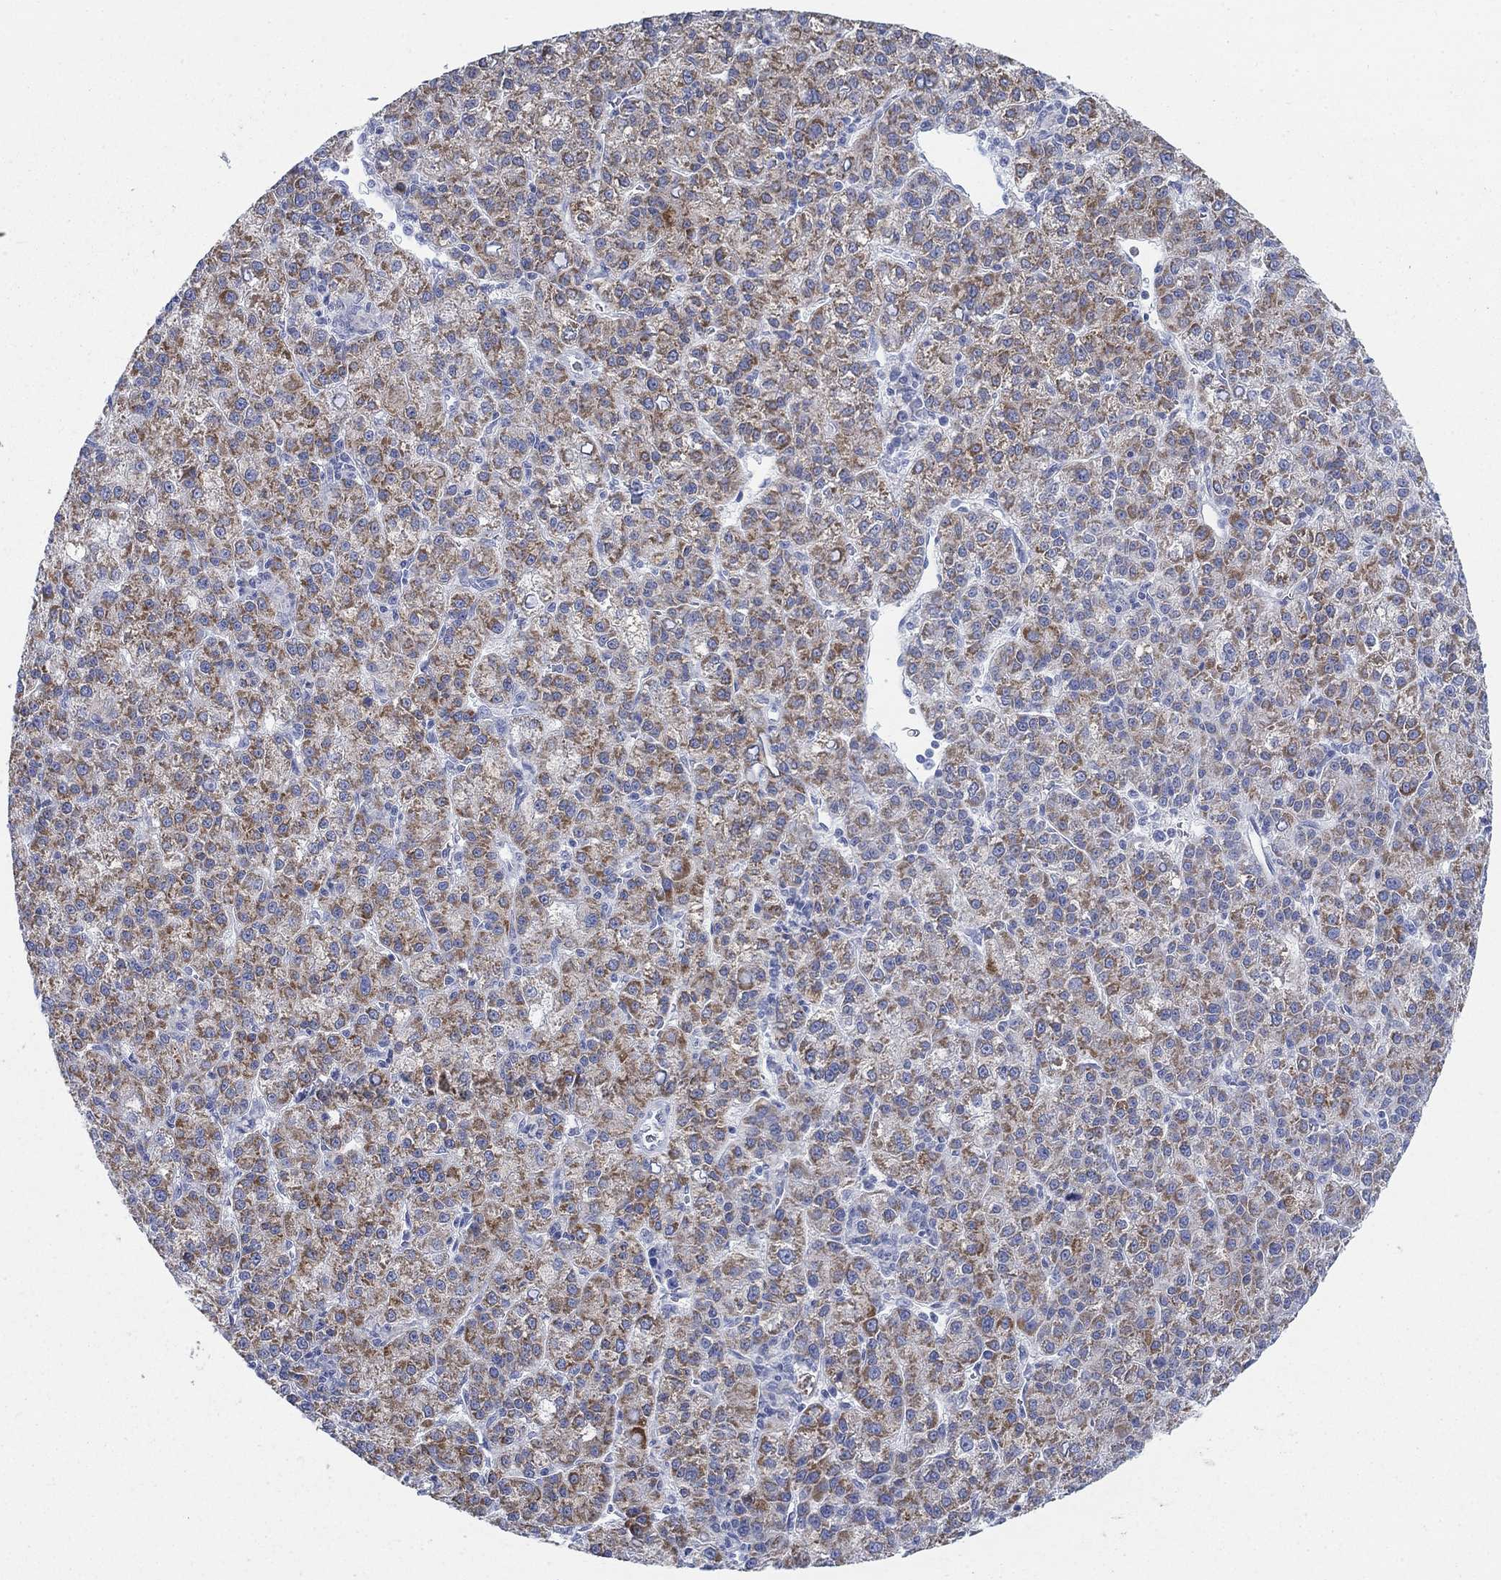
{"staining": {"intensity": "strong", "quantity": ">75%", "location": "cytoplasmic/membranous"}, "tissue": "liver cancer", "cell_type": "Tumor cells", "image_type": "cancer", "snomed": [{"axis": "morphology", "description": "Carcinoma, Hepatocellular, NOS"}, {"axis": "topography", "description": "Liver"}], "caption": "Immunohistochemistry (DAB) staining of human liver cancer demonstrates strong cytoplasmic/membranous protein positivity in approximately >75% of tumor cells.", "gene": "SCCPDH", "patient": {"sex": "female", "age": 60}}